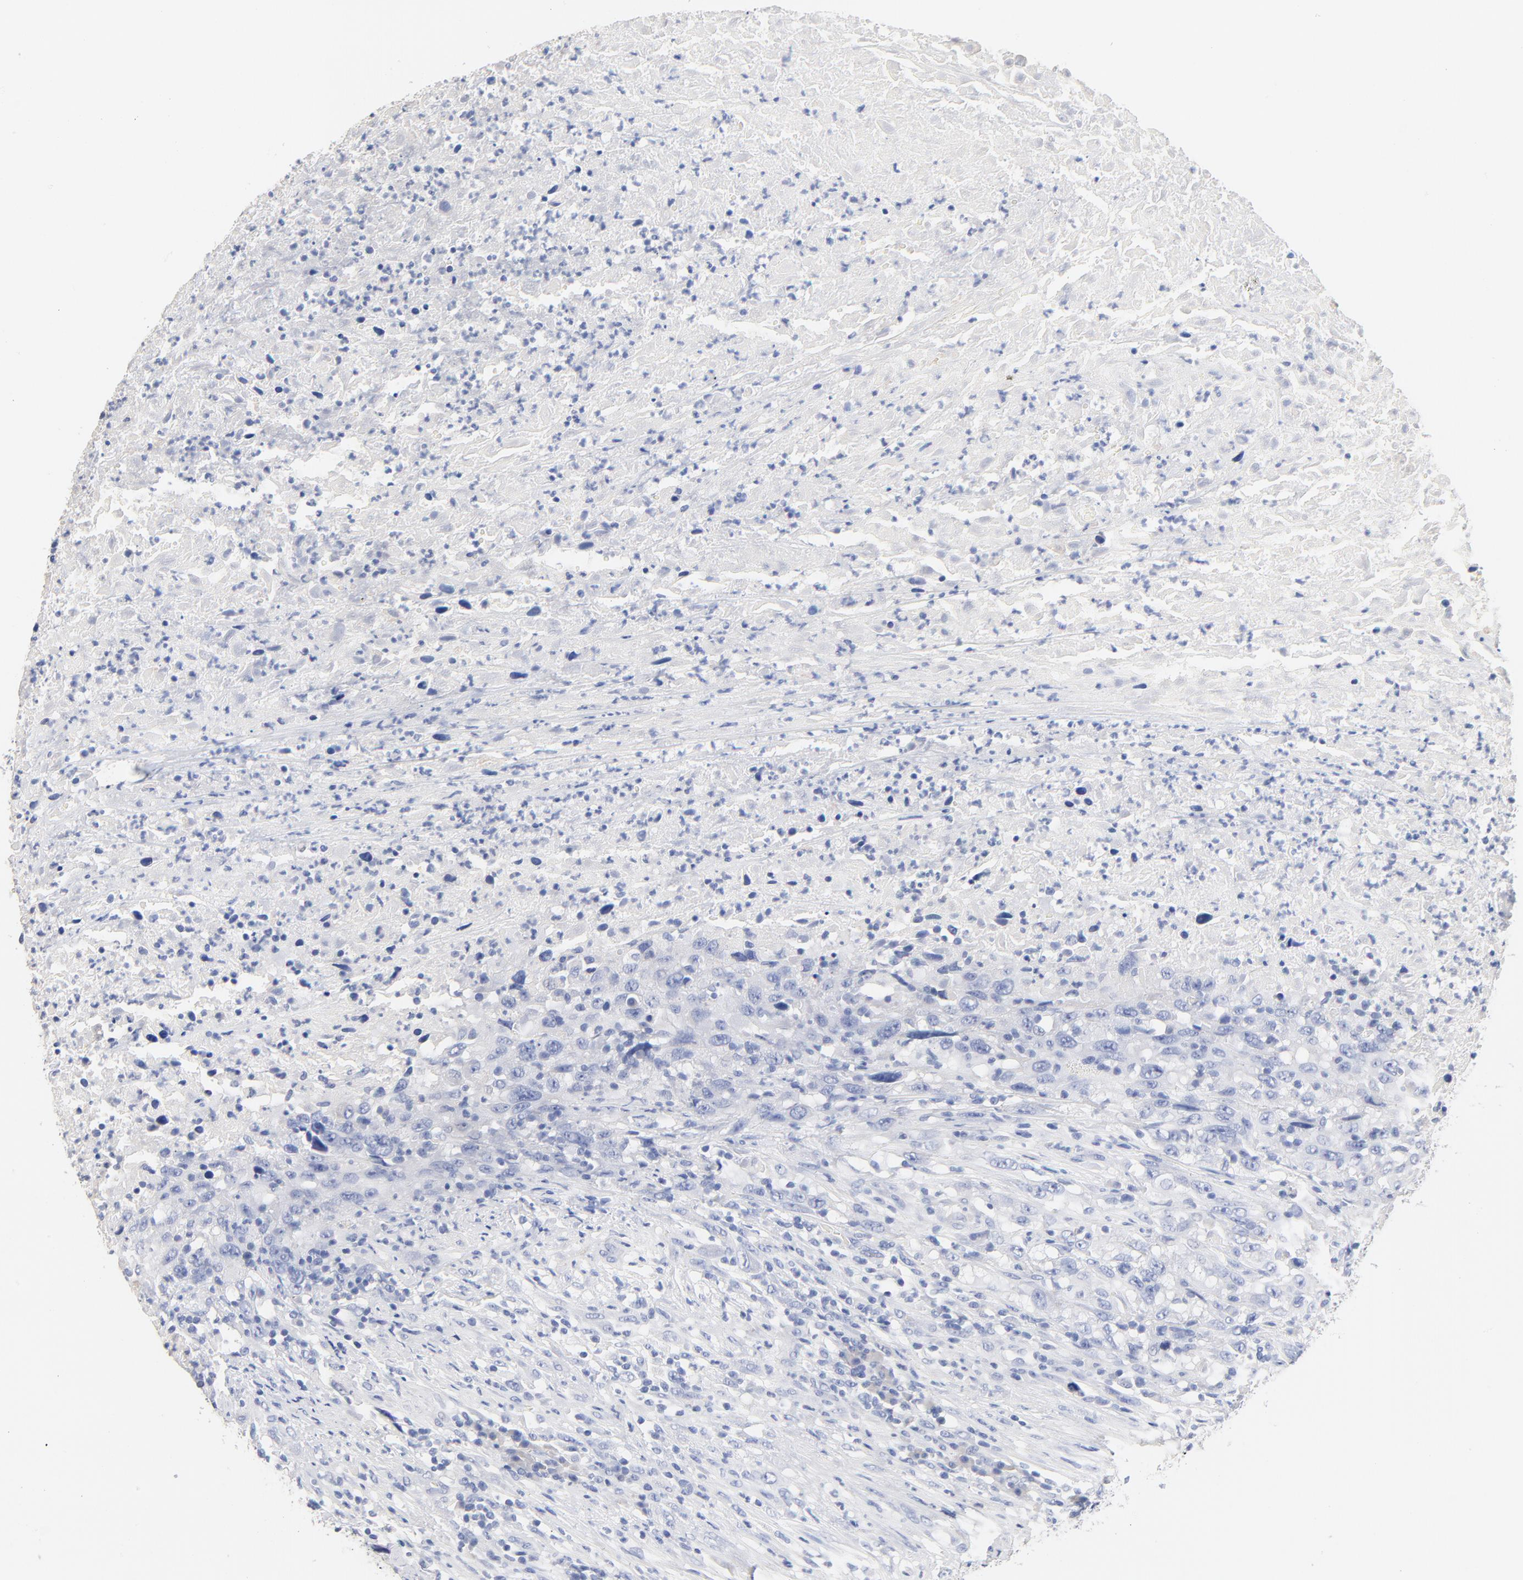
{"staining": {"intensity": "negative", "quantity": "none", "location": "none"}, "tissue": "urothelial cancer", "cell_type": "Tumor cells", "image_type": "cancer", "snomed": [{"axis": "morphology", "description": "Urothelial carcinoma, High grade"}, {"axis": "topography", "description": "Urinary bladder"}], "caption": "Tumor cells show no significant protein expression in urothelial carcinoma (high-grade).", "gene": "CPS1", "patient": {"sex": "male", "age": 61}}